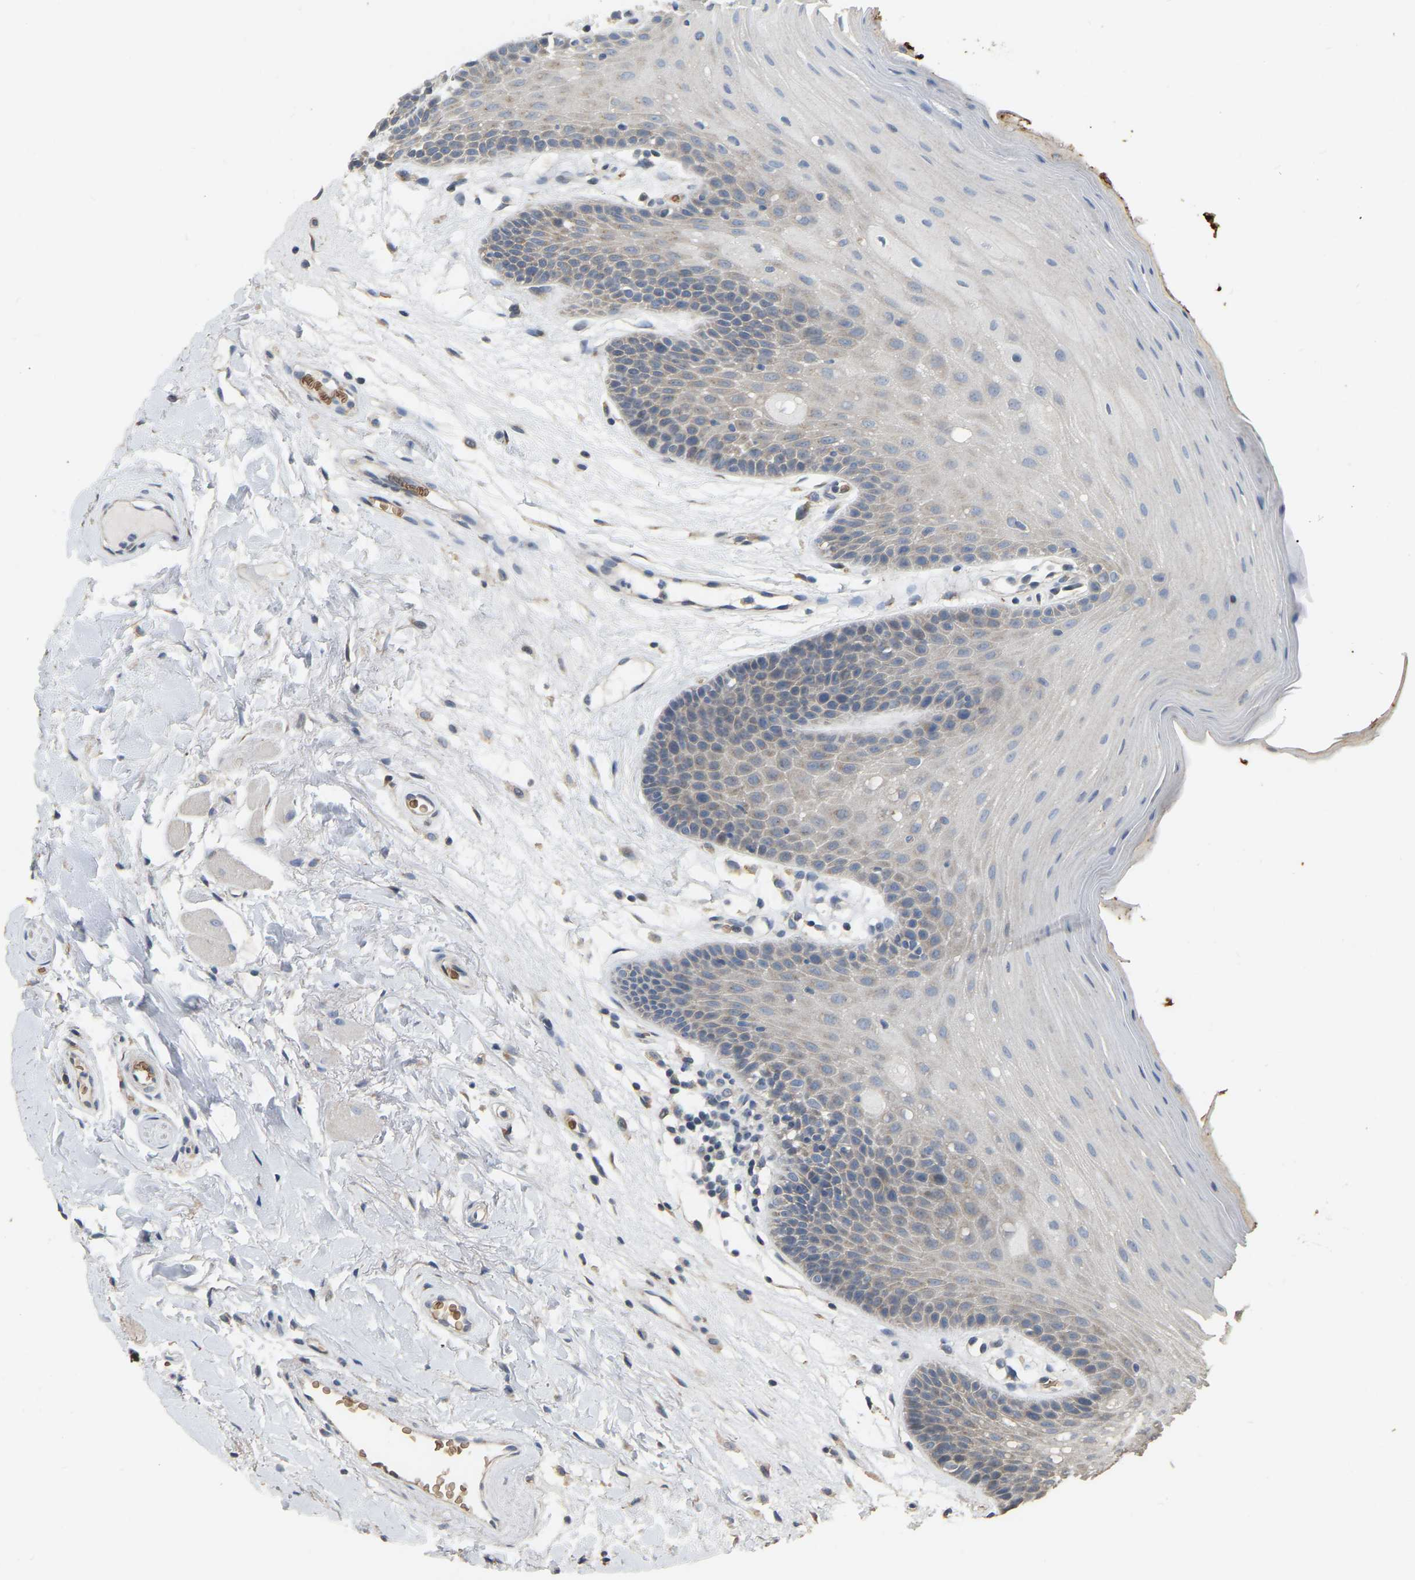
{"staining": {"intensity": "weak", "quantity": "25%-75%", "location": "cytoplasmic/membranous"}, "tissue": "oral mucosa", "cell_type": "Squamous epithelial cells", "image_type": "normal", "snomed": [{"axis": "morphology", "description": "Normal tissue, NOS"}, {"axis": "morphology", "description": "Squamous cell carcinoma, NOS"}, {"axis": "topography", "description": "Oral tissue"}, {"axis": "topography", "description": "Head-Neck"}], "caption": "About 25%-75% of squamous epithelial cells in benign oral mucosa show weak cytoplasmic/membranous protein expression as visualized by brown immunohistochemical staining.", "gene": "CFAP298", "patient": {"sex": "male", "age": 71}}